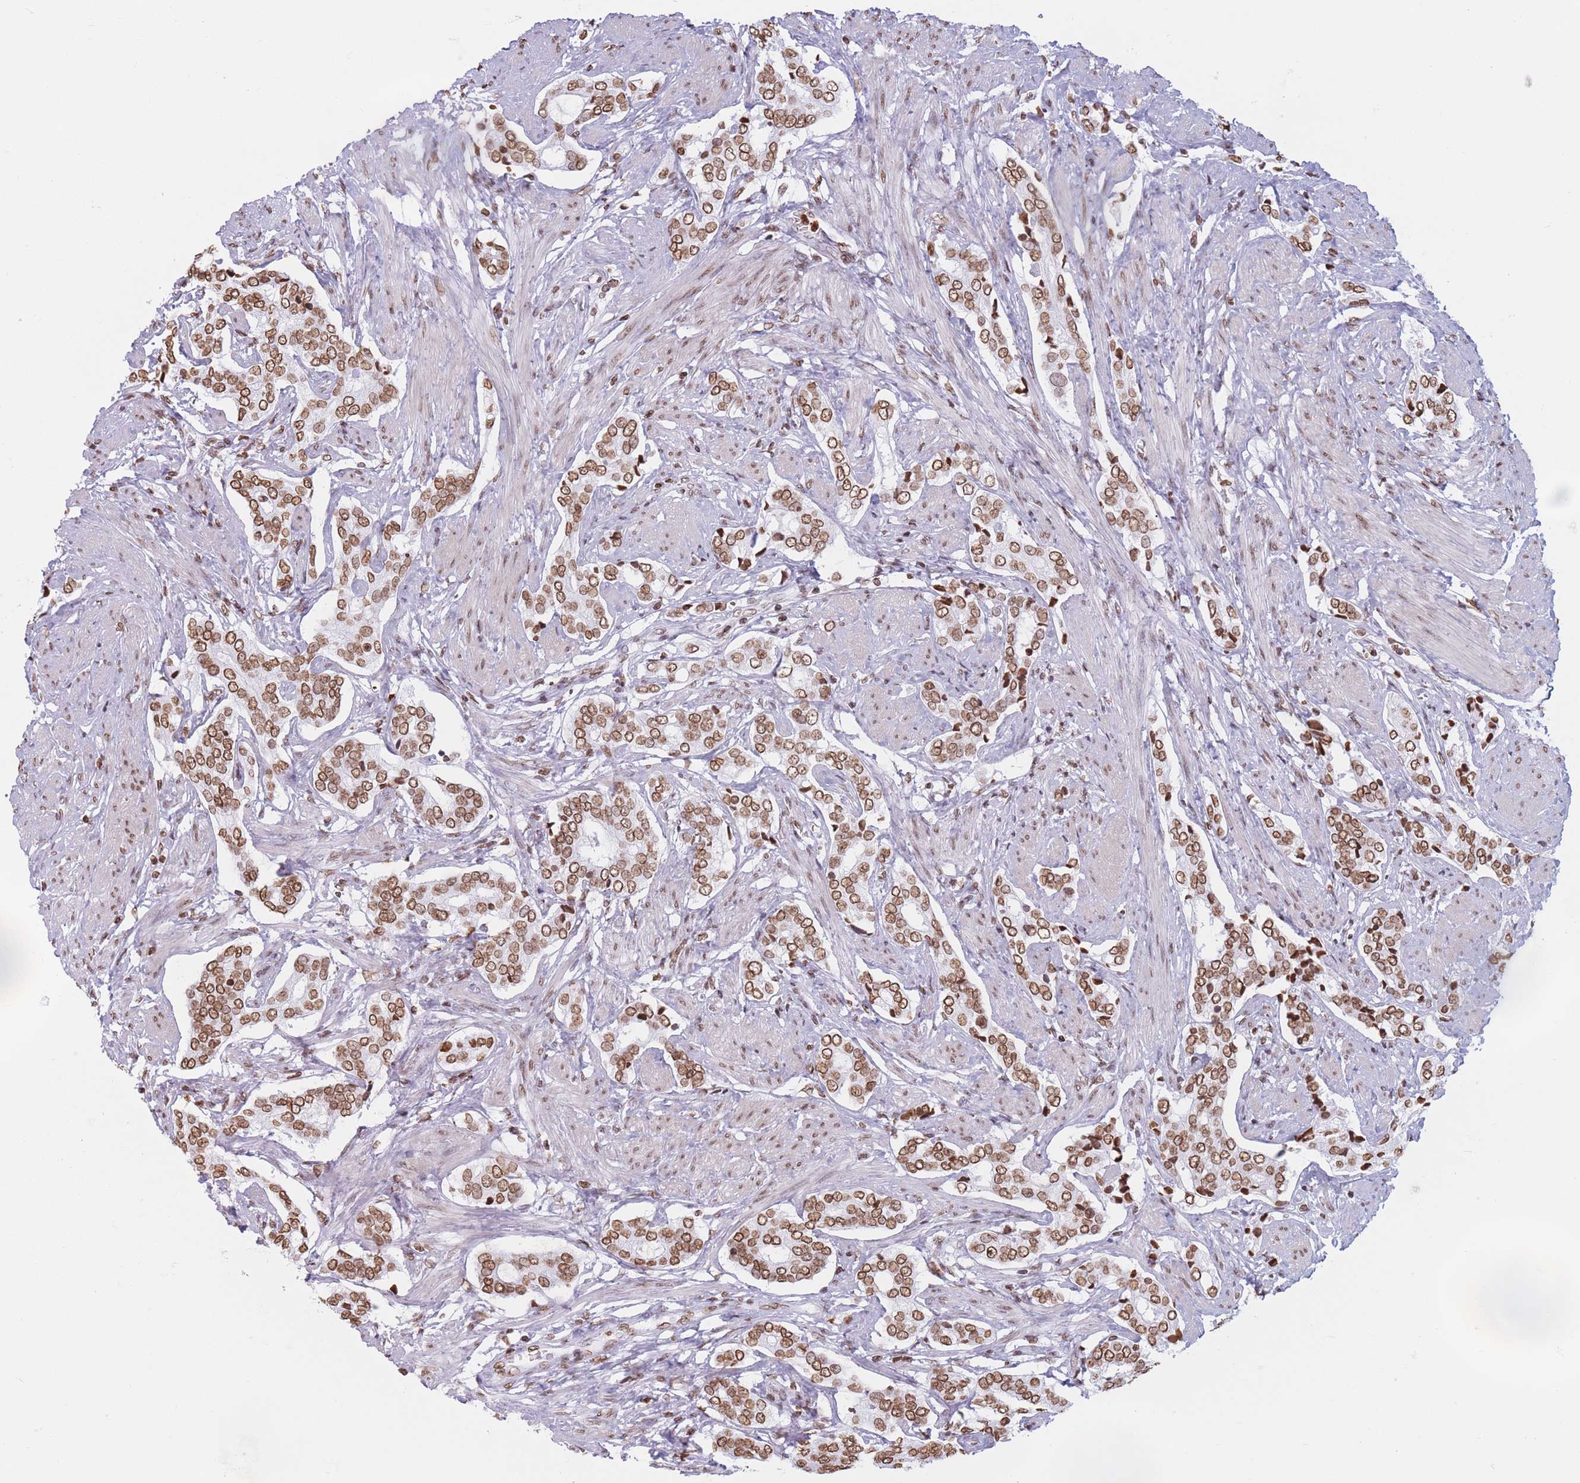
{"staining": {"intensity": "moderate", "quantity": ">75%", "location": "nuclear"}, "tissue": "prostate cancer", "cell_type": "Tumor cells", "image_type": "cancer", "snomed": [{"axis": "morphology", "description": "Adenocarcinoma, High grade"}, {"axis": "topography", "description": "Prostate"}], "caption": "This micrograph reveals IHC staining of adenocarcinoma (high-grade) (prostate), with medium moderate nuclear staining in approximately >75% of tumor cells.", "gene": "RYK", "patient": {"sex": "male", "age": 71}}